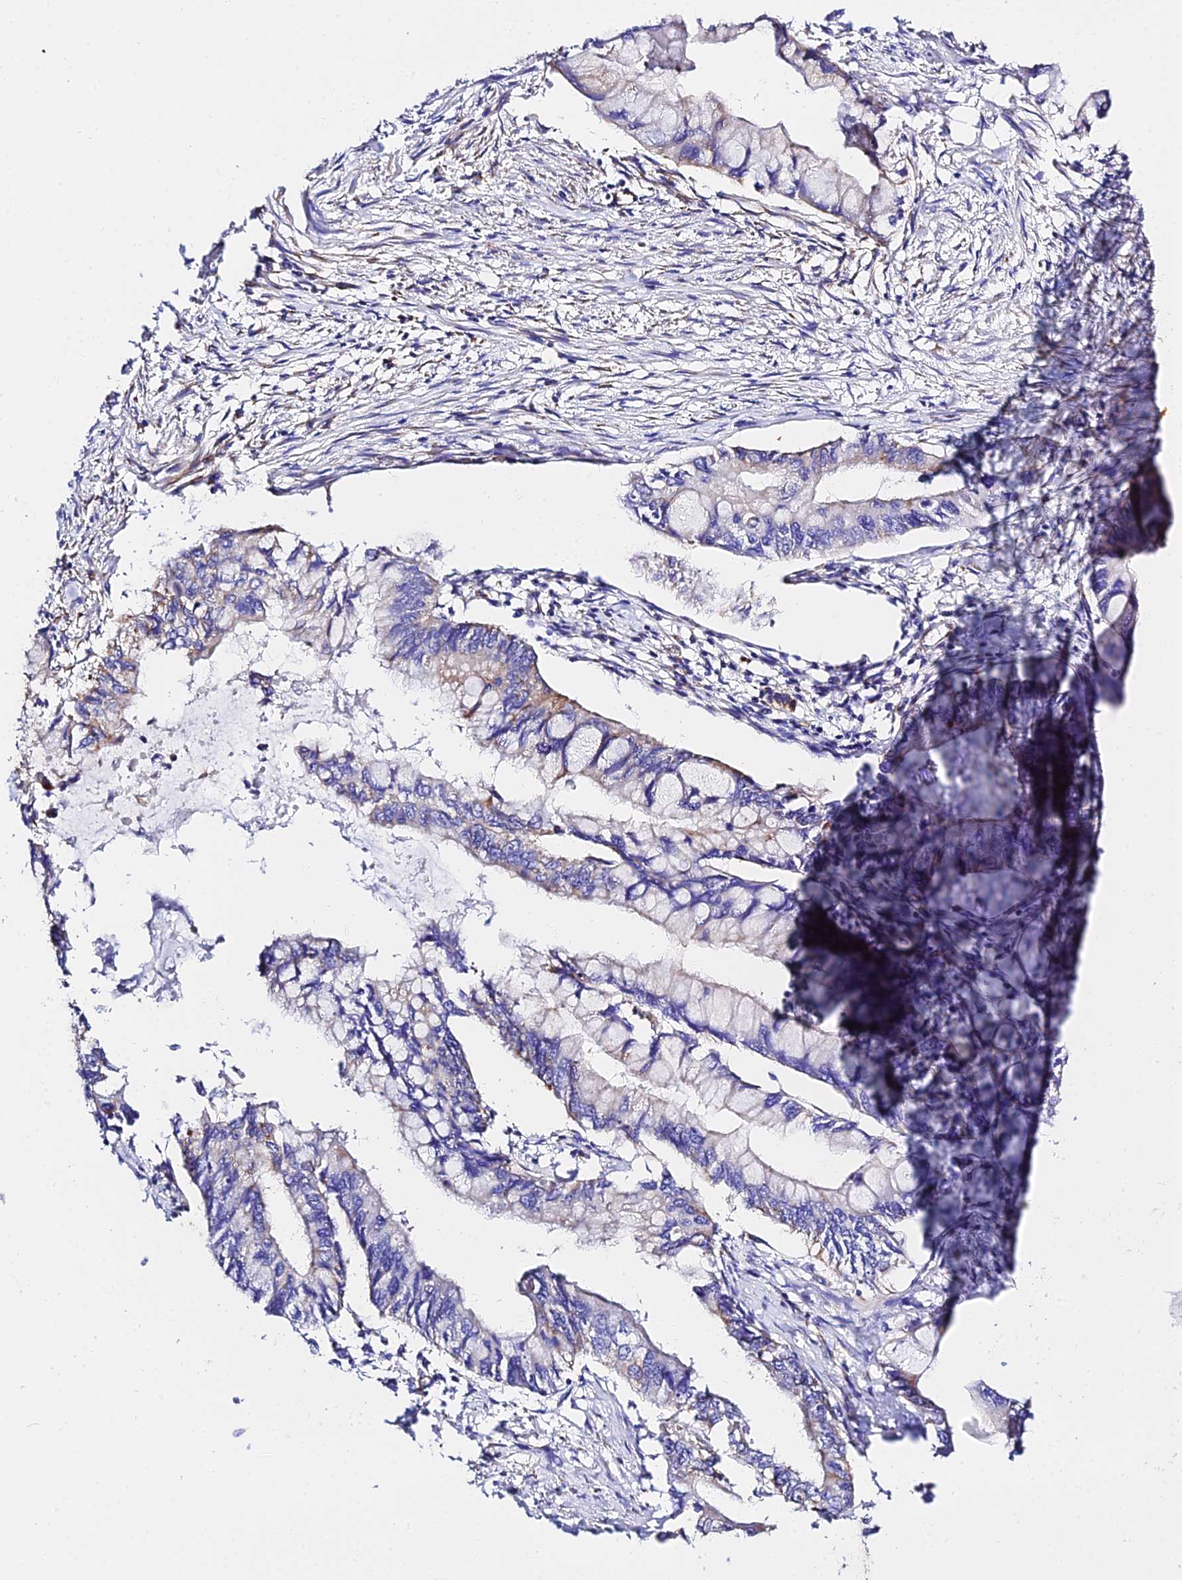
{"staining": {"intensity": "weak", "quantity": "<25%", "location": "cytoplasmic/membranous"}, "tissue": "pancreatic cancer", "cell_type": "Tumor cells", "image_type": "cancer", "snomed": [{"axis": "morphology", "description": "Adenocarcinoma, NOS"}, {"axis": "topography", "description": "Pancreas"}], "caption": "Pancreatic cancer (adenocarcinoma) was stained to show a protein in brown. There is no significant positivity in tumor cells.", "gene": "ZNF573", "patient": {"sex": "male", "age": 48}}